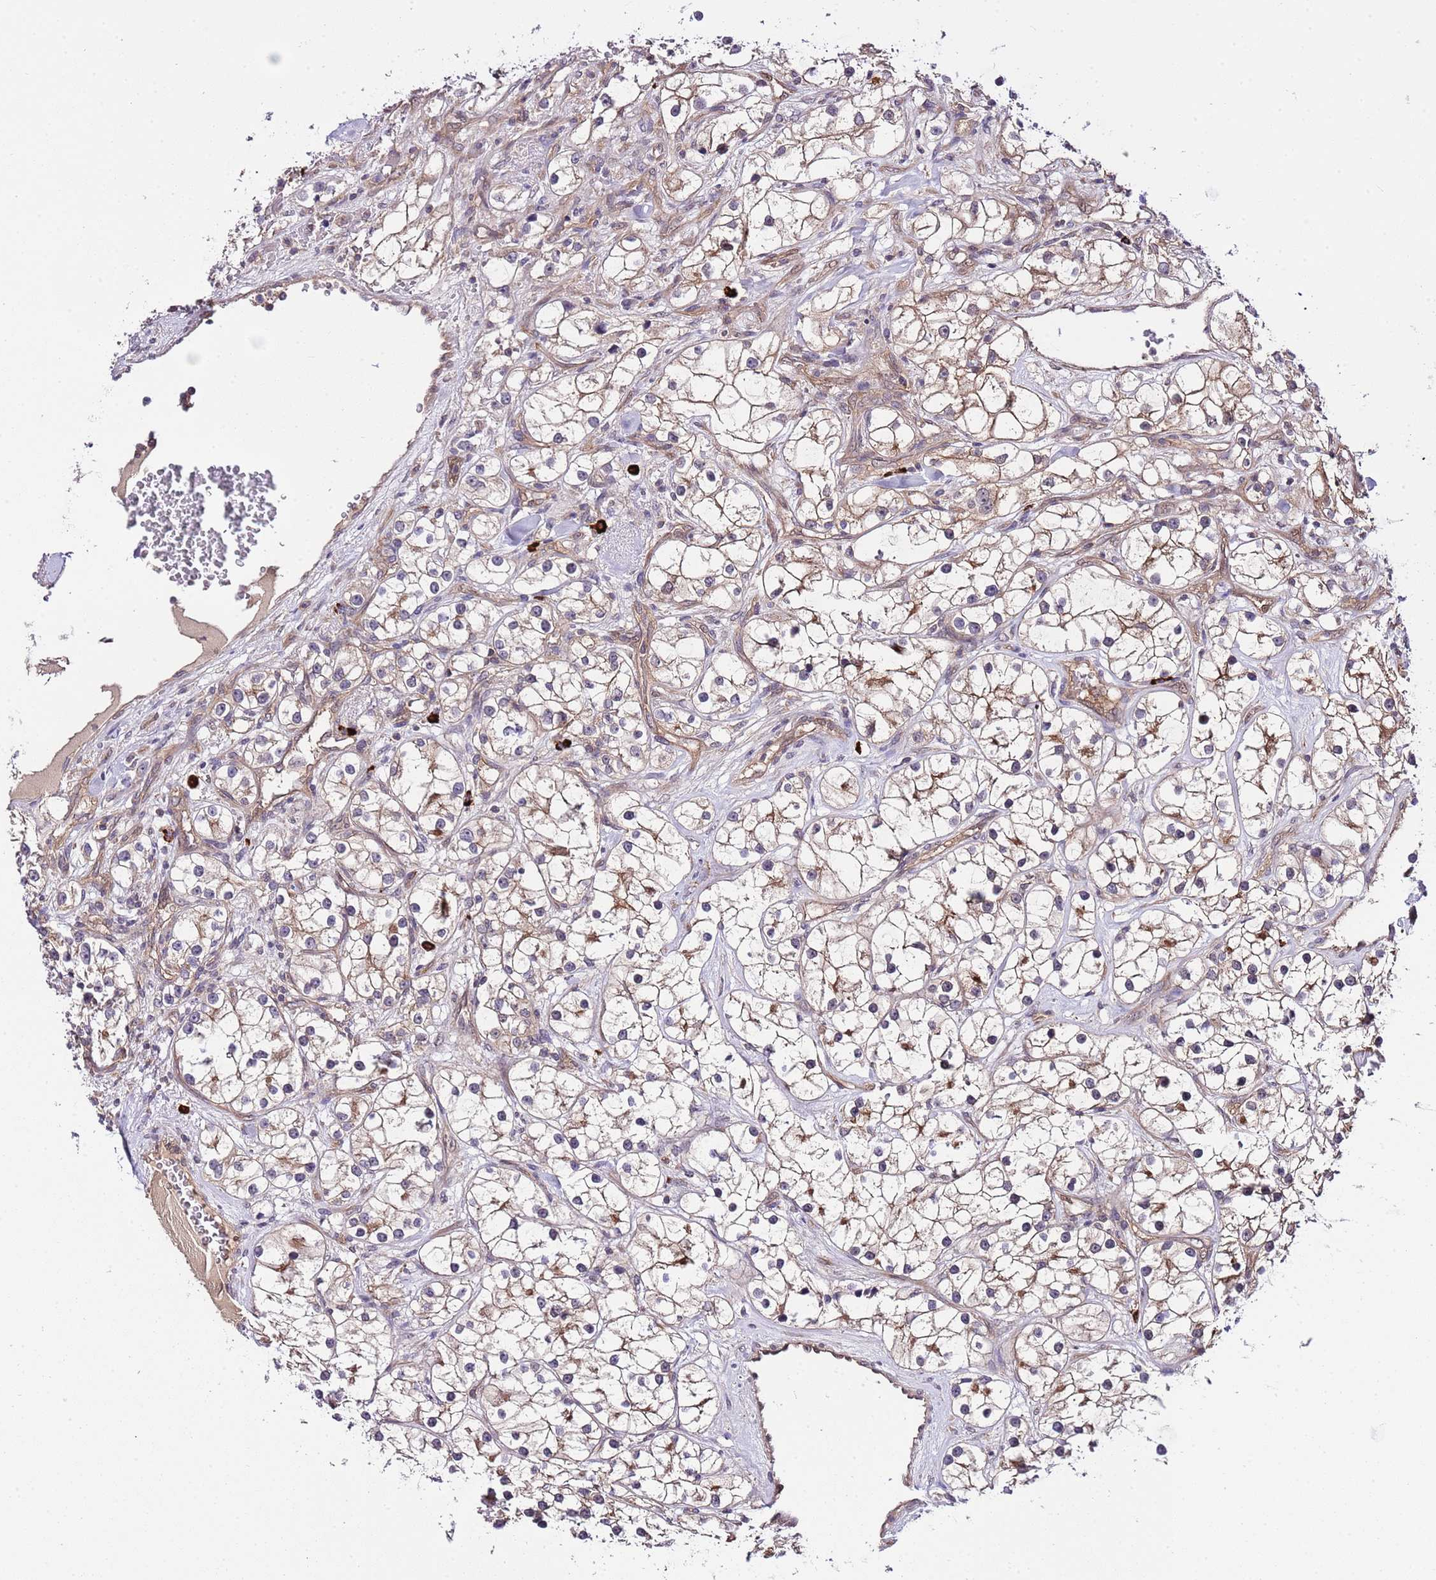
{"staining": {"intensity": "weak", "quantity": "25%-75%", "location": "cytoplasmic/membranous"}, "tissue": "renal cancer", "cell_type": "Tumor cells", "image_type": "cancer", "snomed": [{"axis": "morphology", "description": "Adenocarcinoma, NOS"}, {"axis": "topography", "description": "Kidney"}], "caption": "Immunohistochemical staining of renal adenocarcinoma reveals weak cytoplasmic/membranous protein positivity in about 25%-75% of tumor cells.", "gene": "DONSON", "patient": {"sex": "male", "age": 77}}